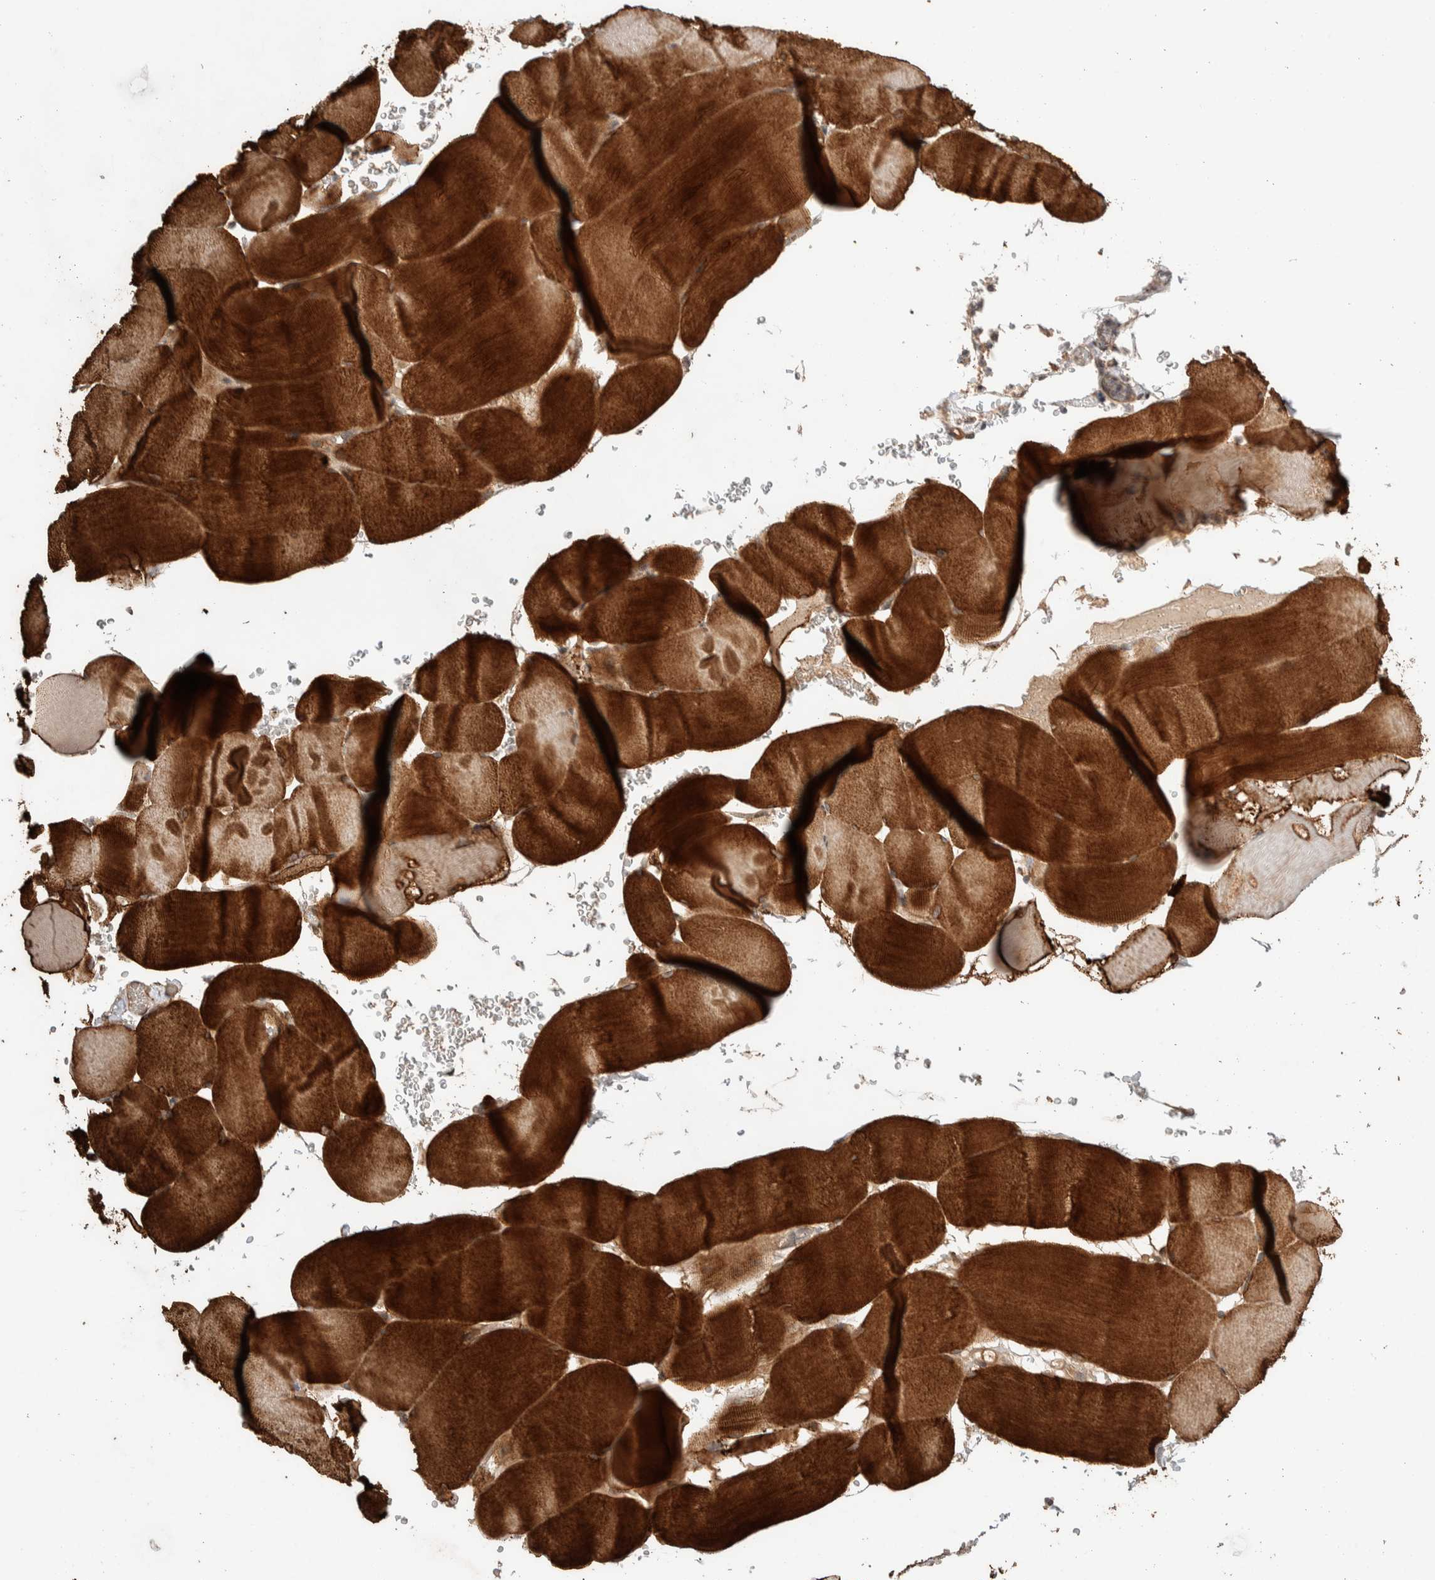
{"staining": {"intensity": "strong", "quantity": ">75%", "location": "cytoplasmic/membranous"}, "tissue": "skeletal muscle", "cell_type": "Myocytes", "image_type": "normal", "snomed": [{"axis": "morphology", "description": "Normal tissue, NOS"}, {"axis": "topography", "description": "Skeletal muscle"}], "caption": "An image of human skeletal muscle stained for a protein exhibits strong cytoplasmic/membranous brown staining in myocytes.", "gene": "PRDM15", "patient": {"sex": "male", "age": 62}}